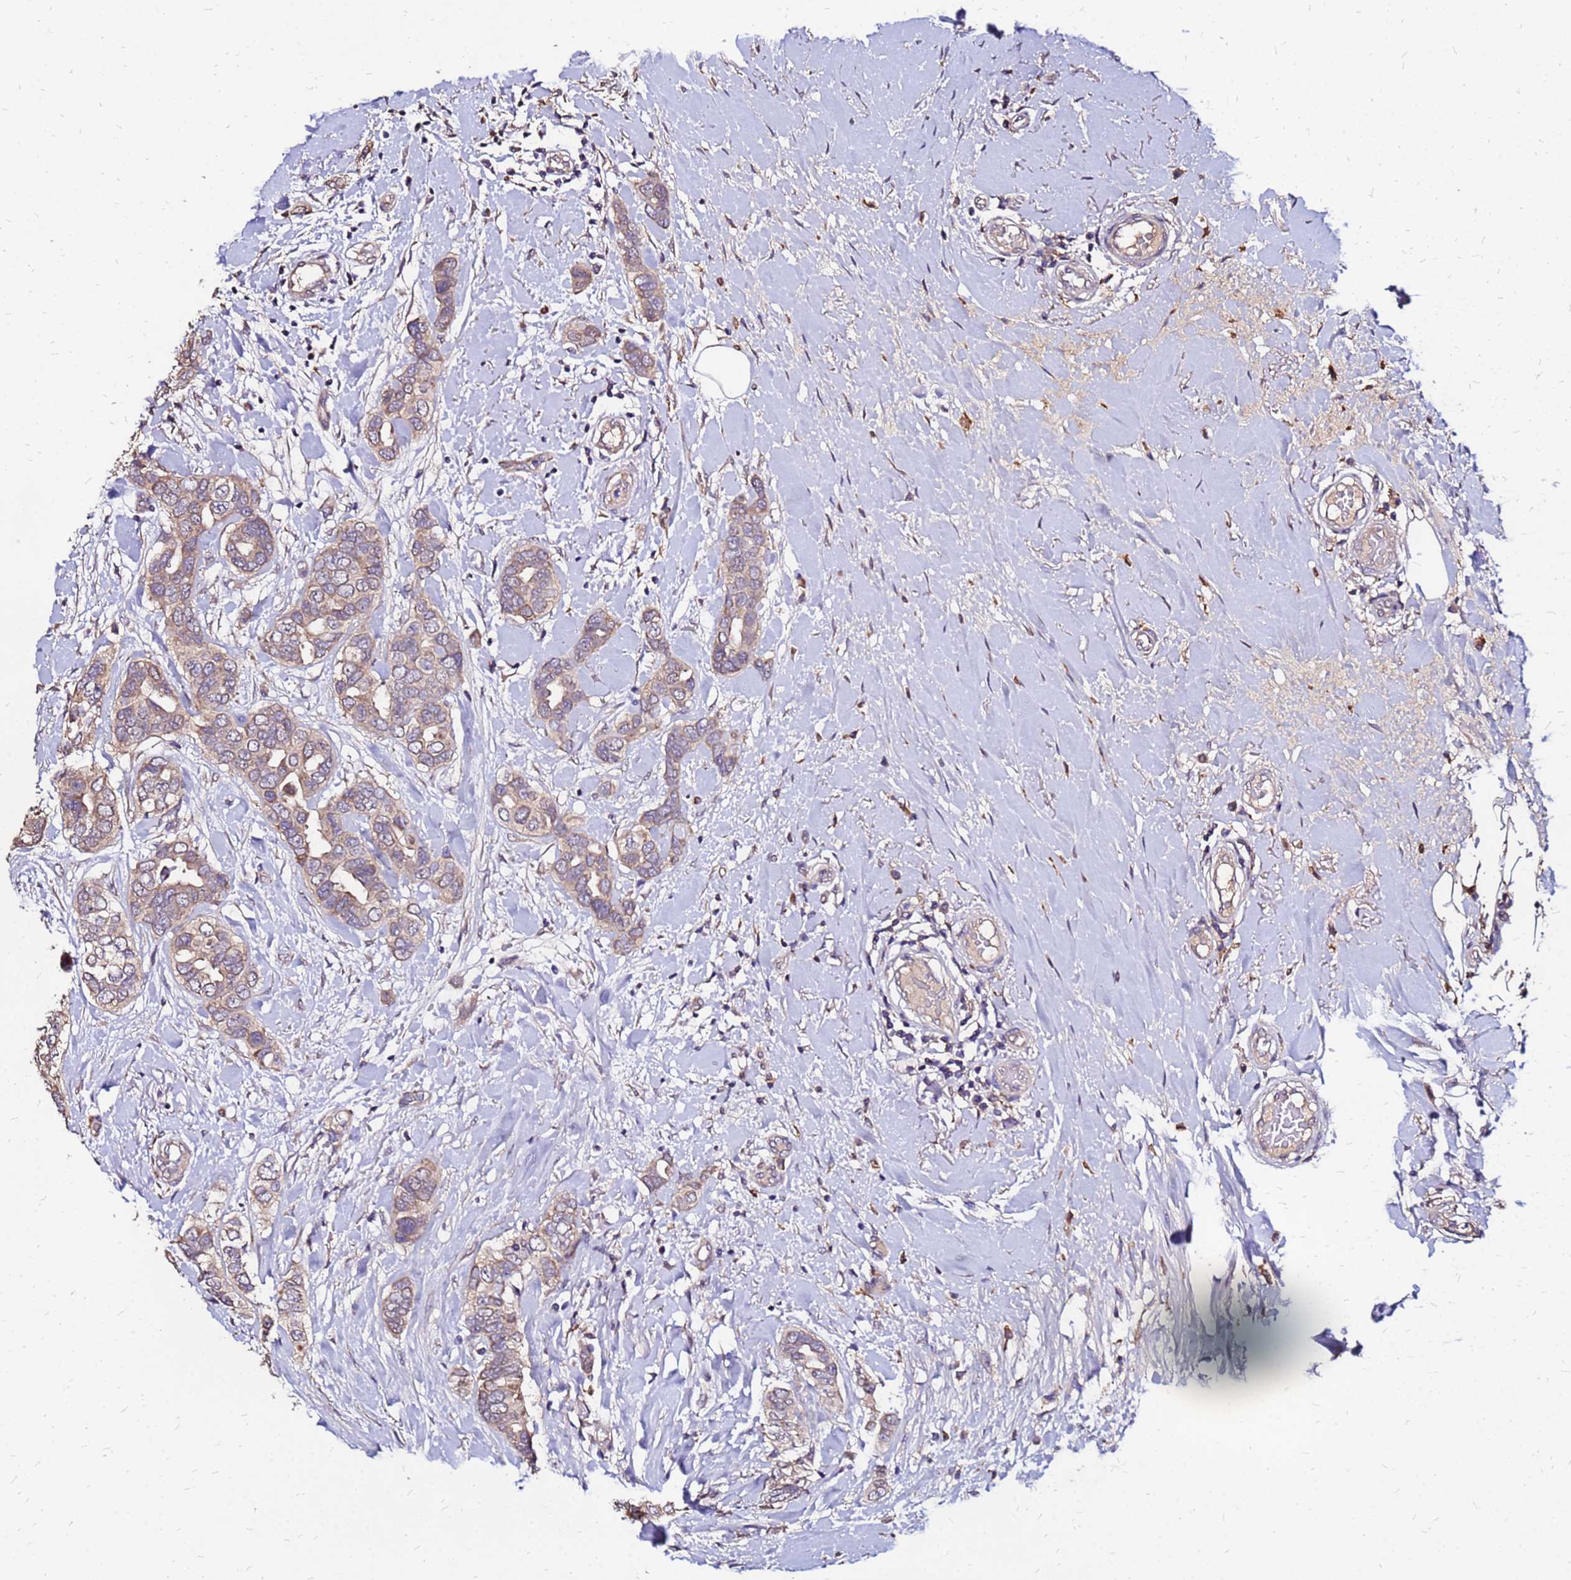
{"staining": {"intensity": "weak", "quantity": ">75%", "location": "cytoplasmic/membranous"}, "tissue": "breast cancer", "cell_type": "Tumor cells", "image_type": "cancer", "snomed": [{"axis": "morphology", "description": "Lobular carcinoma"}, {"axis": "topography", "description": "Breast"}], "caption": "A low amount of weak cytoplasmic/membranous staining is appreciated in approximately >75% of tumor cells in breast cancer (lobular carcinoma) tissue. (Brightfield microscopy of DAB IHC at high magnification).", "gene": "ARHGEF5", "patient": {"sex": "female", "age": 51}}